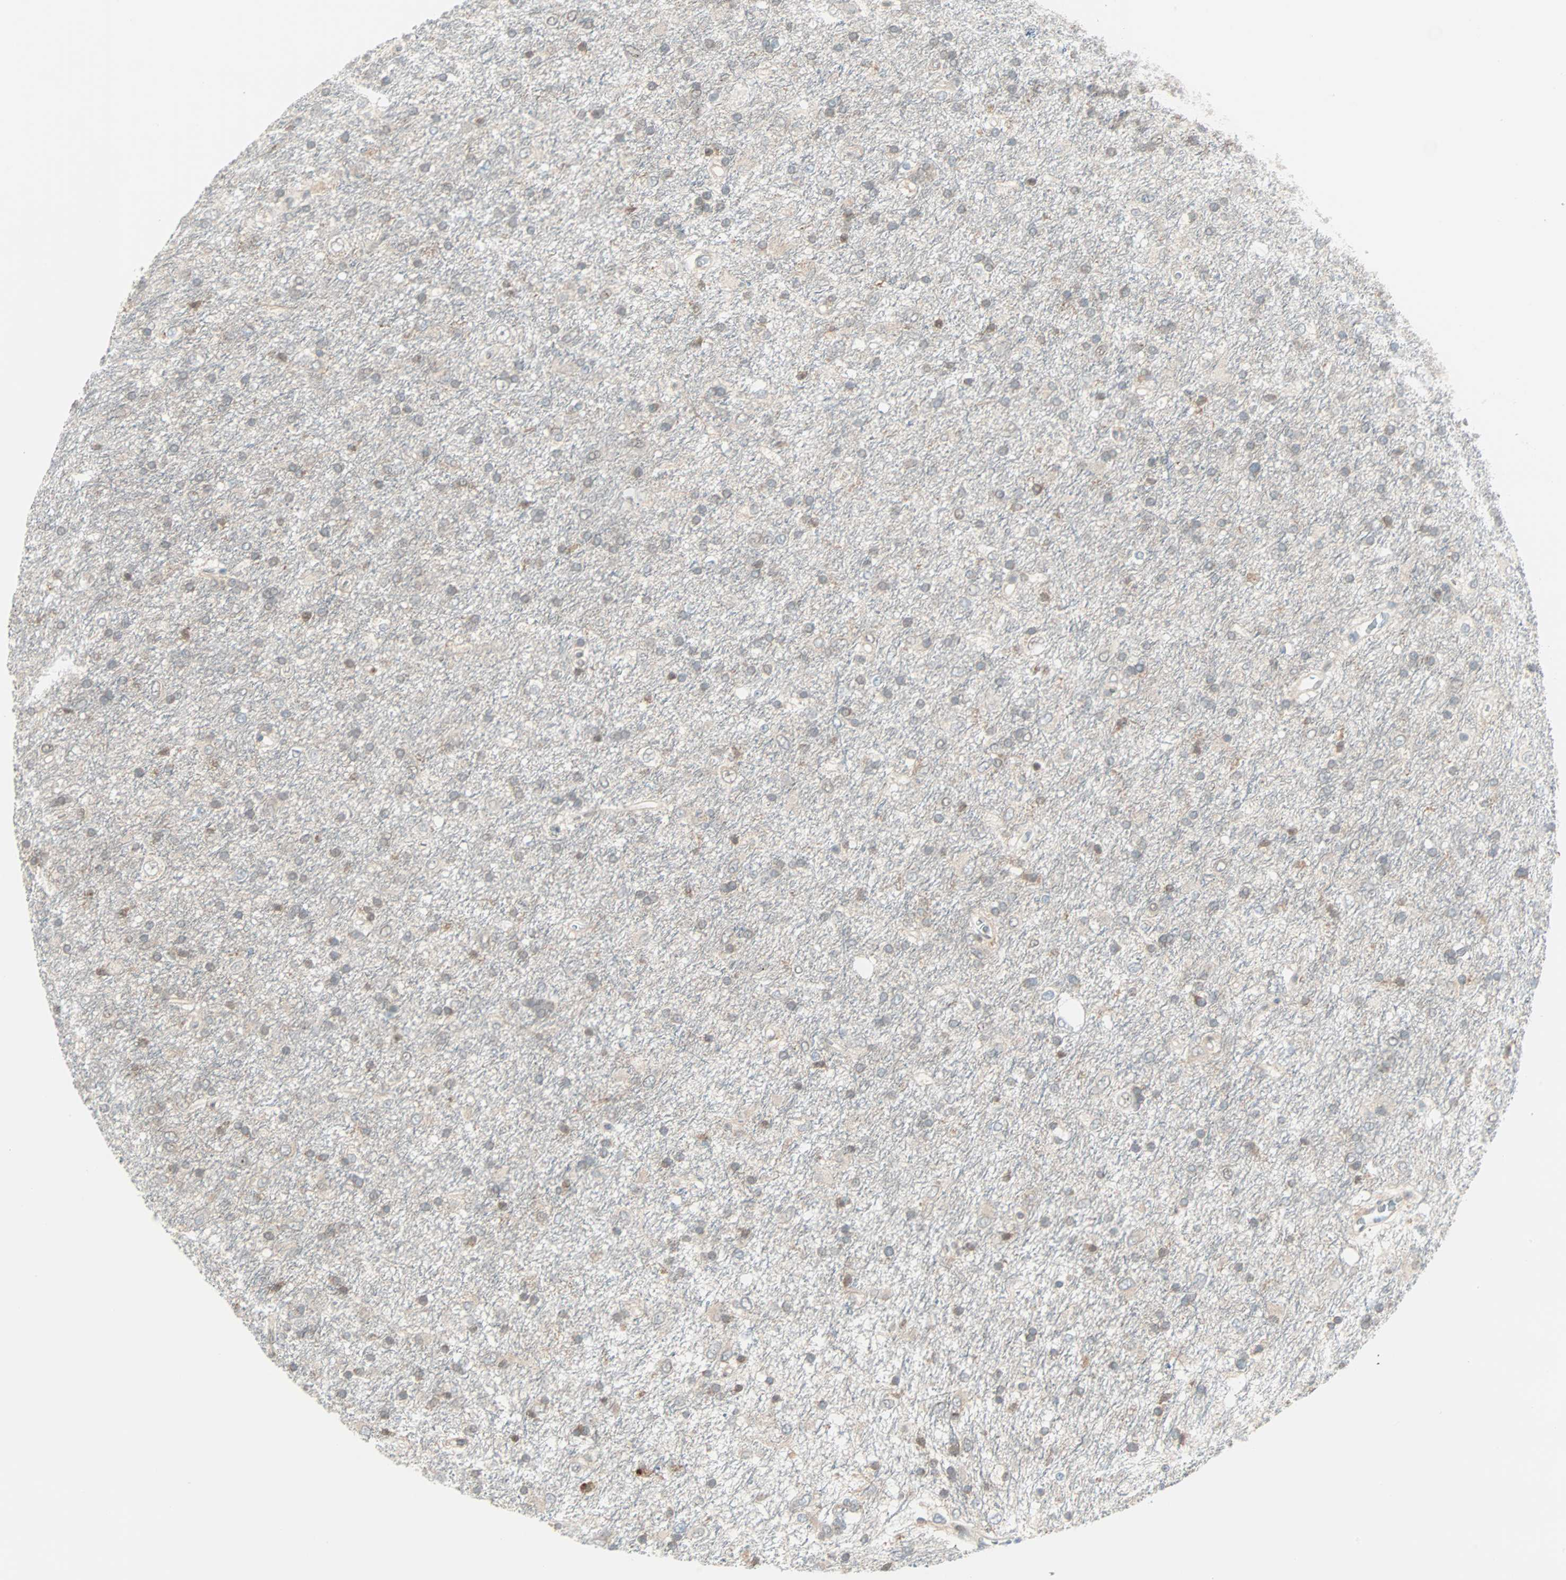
{"staining": {"intensity": "weak", "quantity": "25%-75%", "location": "cytoplasmic/membranous"}, "tissue": "glioma", "cell_type": "Tumor cells", "image_type": "cancer", "snomed": [{"axis": "morphology", "description": "Glioma, malignant, Low grade"}, {"axis": "topography", "description": "Brain"}], "caption": "Protein expression analysis of human malignant low-grade glioma reveals weak cytoplasmic/membranous staining in about 25%-75% of tumor cells.", "gene": "SMIM8", "patient": {"sex": "male", "age": 77}}